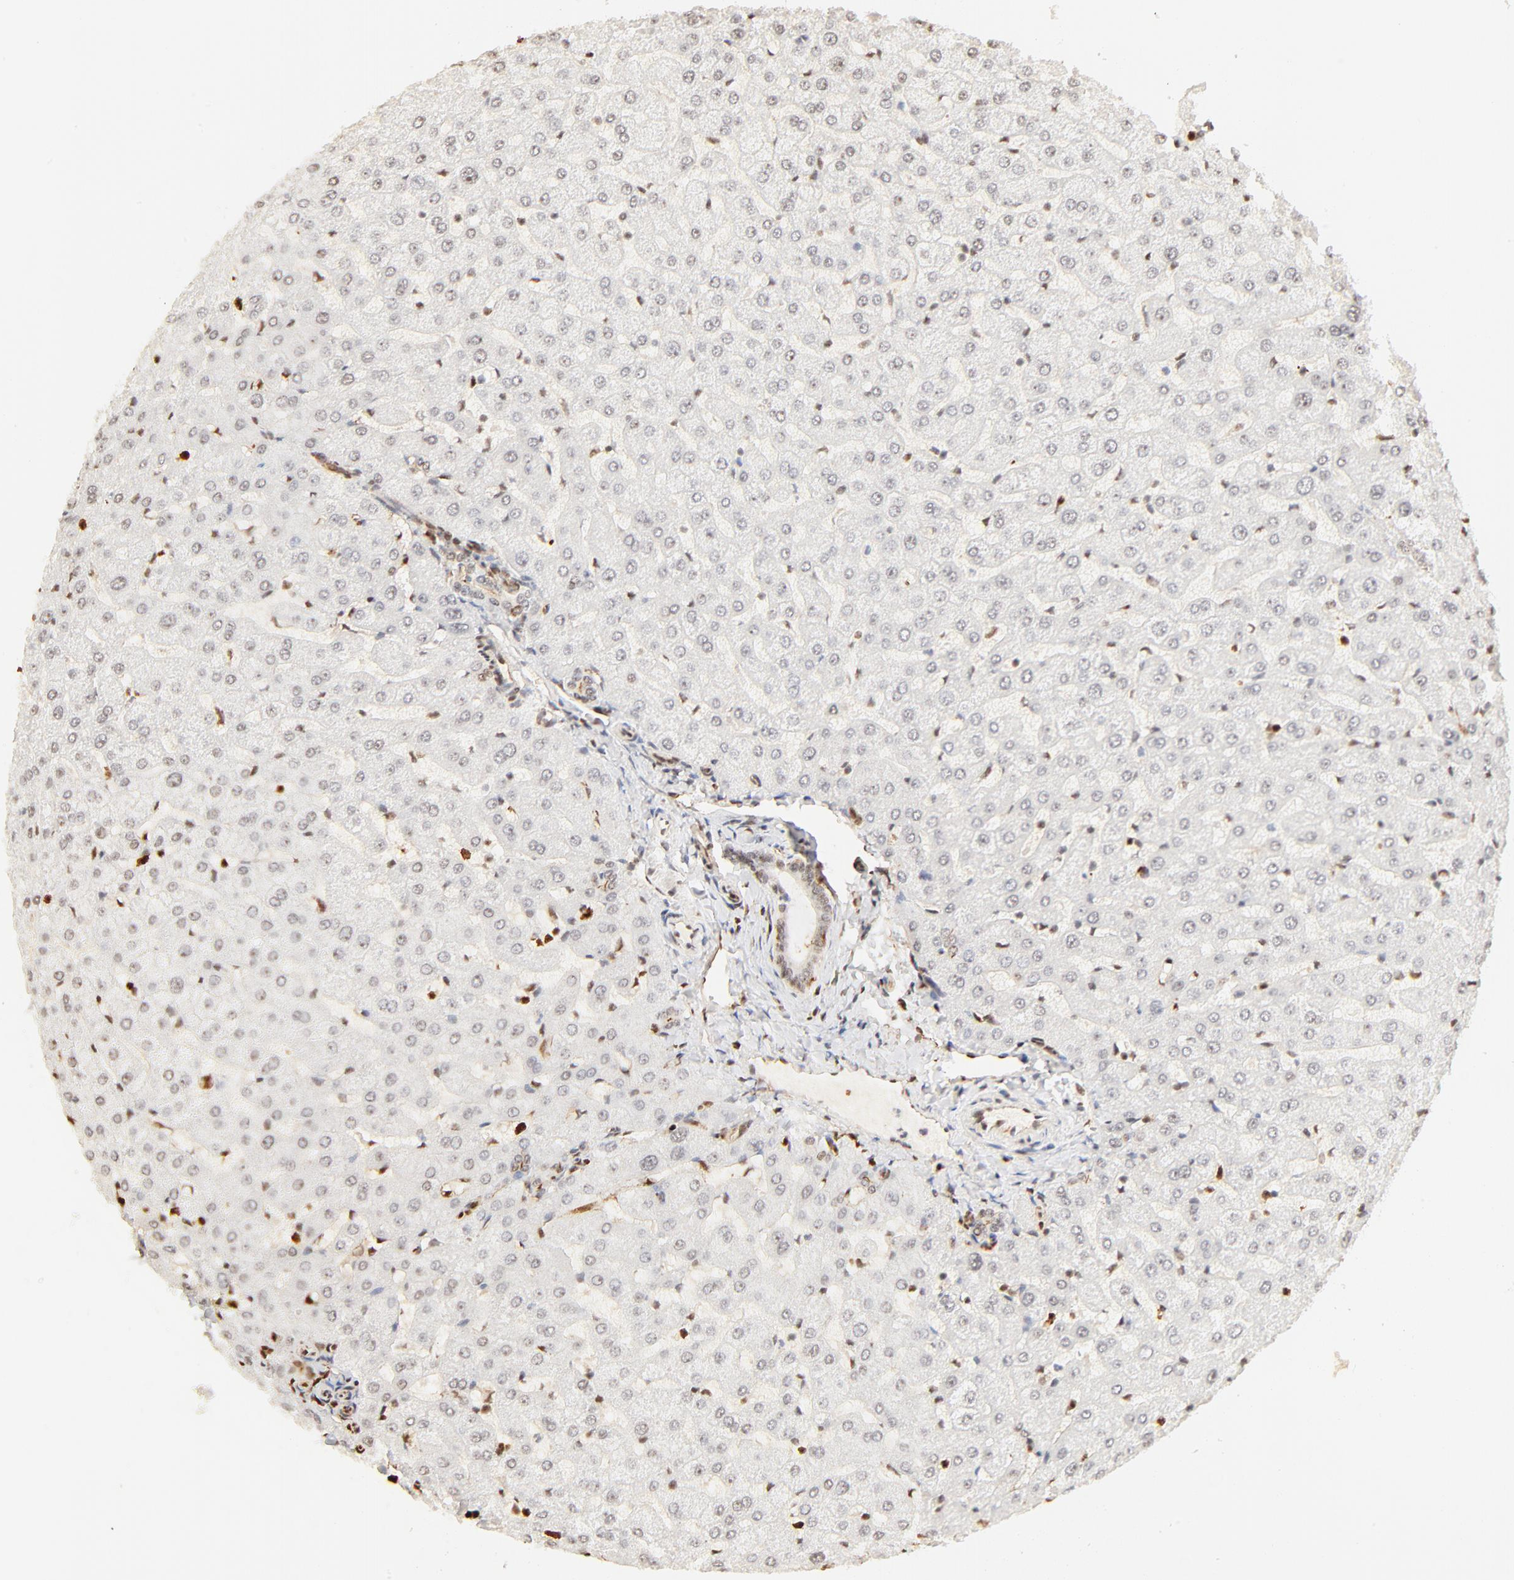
{"staining": {"intensity": "moderate", "quantity": ">75%", "location": "cytoplasmic/membranous,nuclear"}, "tissue": "liver", "cell_type": "Cholangiocytes", "image_type": "normal", "snomed": [{"axis": "morphology", "description": "Normal tissue, NOS"}, {"axis": "morphology", "description": "Fibrosis, NOS"}, {"axis": "topography", "description": "Liver"}], "caption": "Immunohistochemistry micrograph of normal liver: liver stained using IHC reveals medium levels of moderate protein expression localized specifically in the cytoplasmic/membranous,nuclear of cholangiocytes, appearing as a cytoplasmic/membranous,nuclear brown color.", "gene": "FAM50A", "patient": {"sex": "female", "age": 29}}